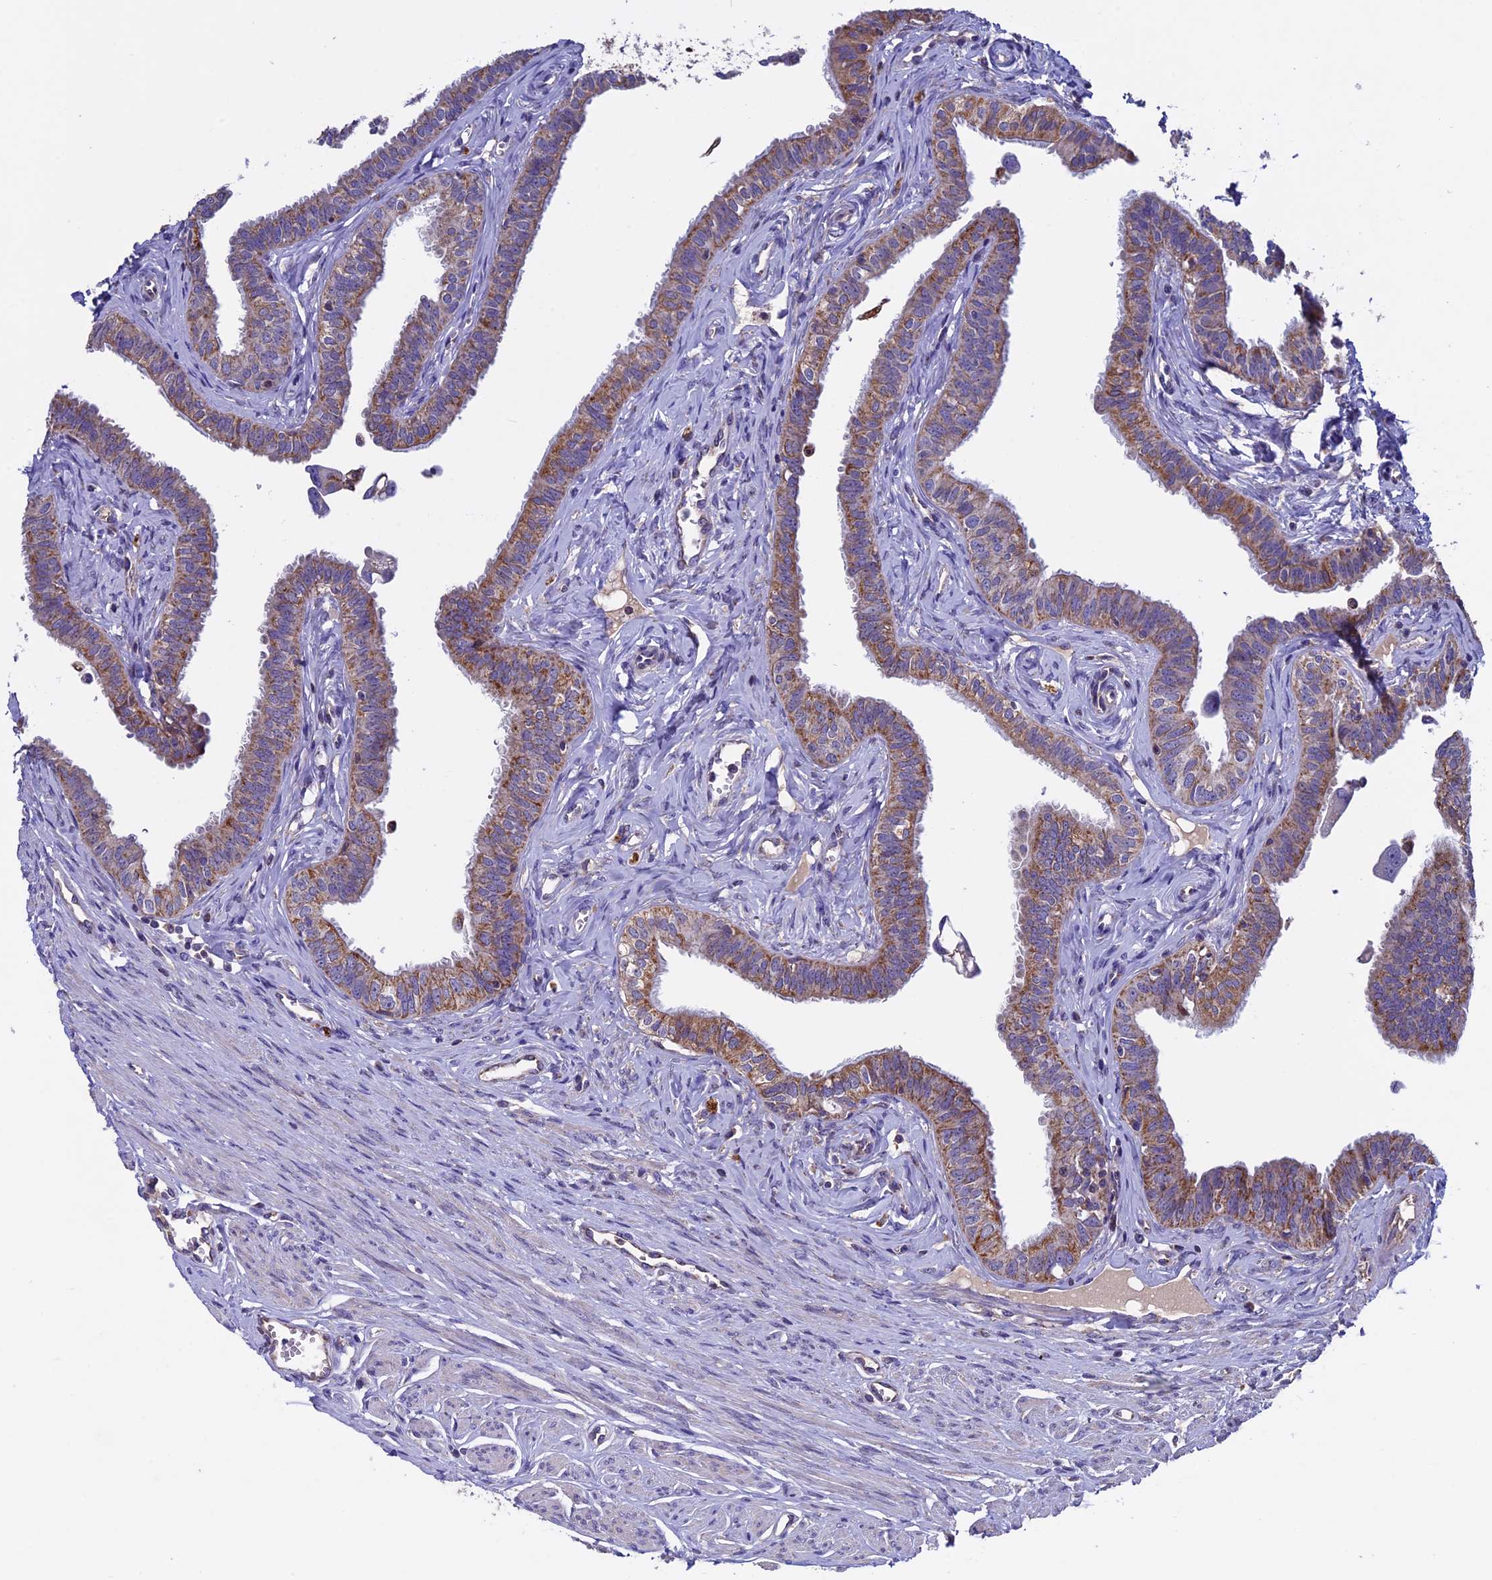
{"staining": {"intensity": "moderate", "quantity": ">75%", "location": "cytoplasmic/membranous"}, "tissue": "fallopian tube", "cell_type": "Glandular cells", "image_type": "normal", "snomed": [{"axis": "morphology", "description": "Normal tissue, NOS"}, {"axis": "morphology", "description": "Carcinoma, NOS"}, {"axis": "topography", "description": "Fallopian tube"}, {"axis": "topography", "description": "Ovary"}], "caption": "Immunohistochemical staining of normal human fallopian tube displays moderate cytoplasmic/membranous protein positivity in approximately >75% of glandular cells.", "gene": "RNF17", "patient": {"sex": "female", "age": 59}}